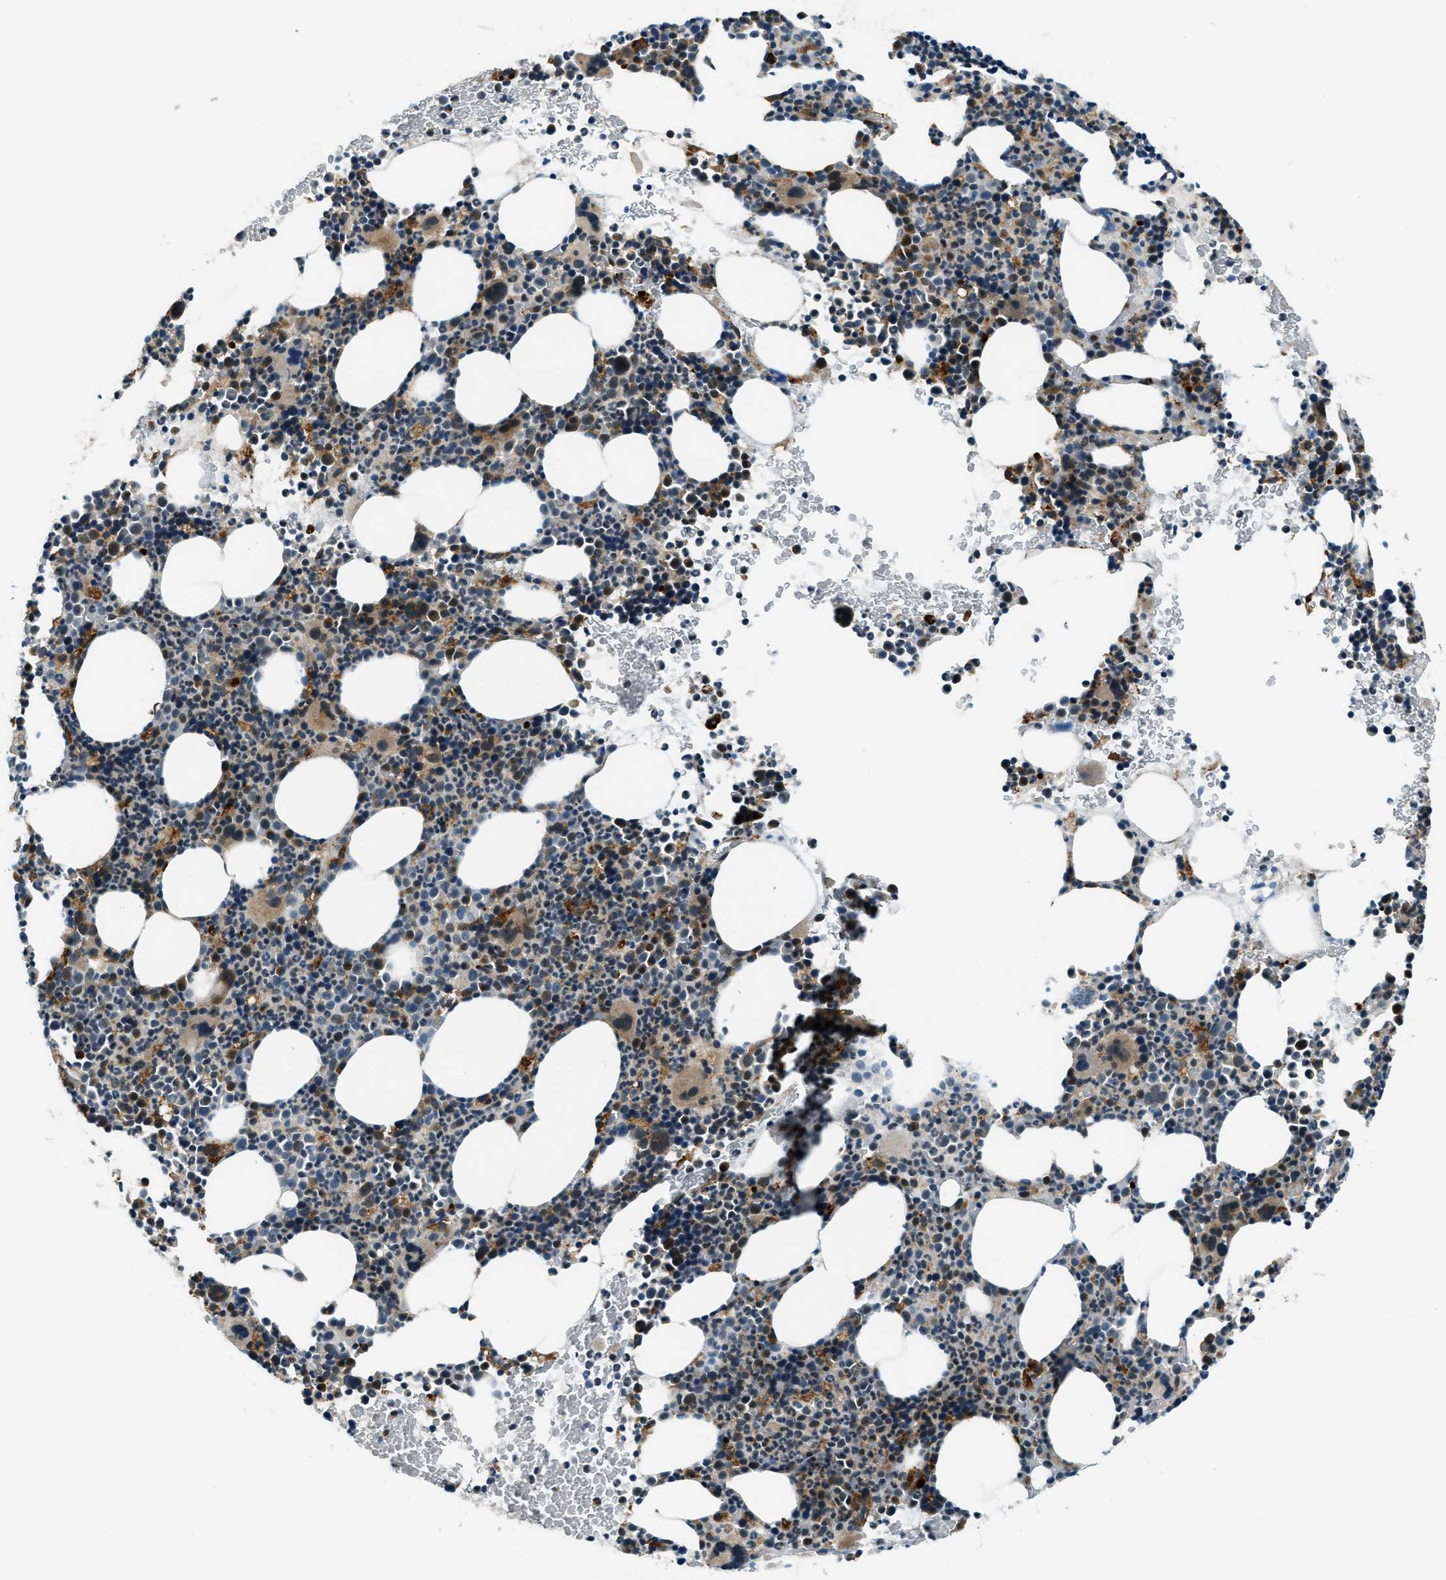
{"staining": {"intensity": "moderate", "quantity": "<25%", "location": "cytoplasmic/membranous"}, "tissue": "bone marrow", "cell_type": "Hematopoietic cells", "image_type": "normal", "snomed": [{"axis": "morphology", "description": "Normal tissue, NOS"}, {"axis": "morphology", "description": "Inflammation, NOS"}, {"axis": "topography", "description": "Bone marrow"}], "caption": "There is low levels of moderate cytoplasmic/membranous staining in hematopoietic cells of unremarkable bone marrow, as demonstrated by immunohistochemical staining (brown color).", "gene": "GINM1", "patient": {"sex": "male", "age": 73}}